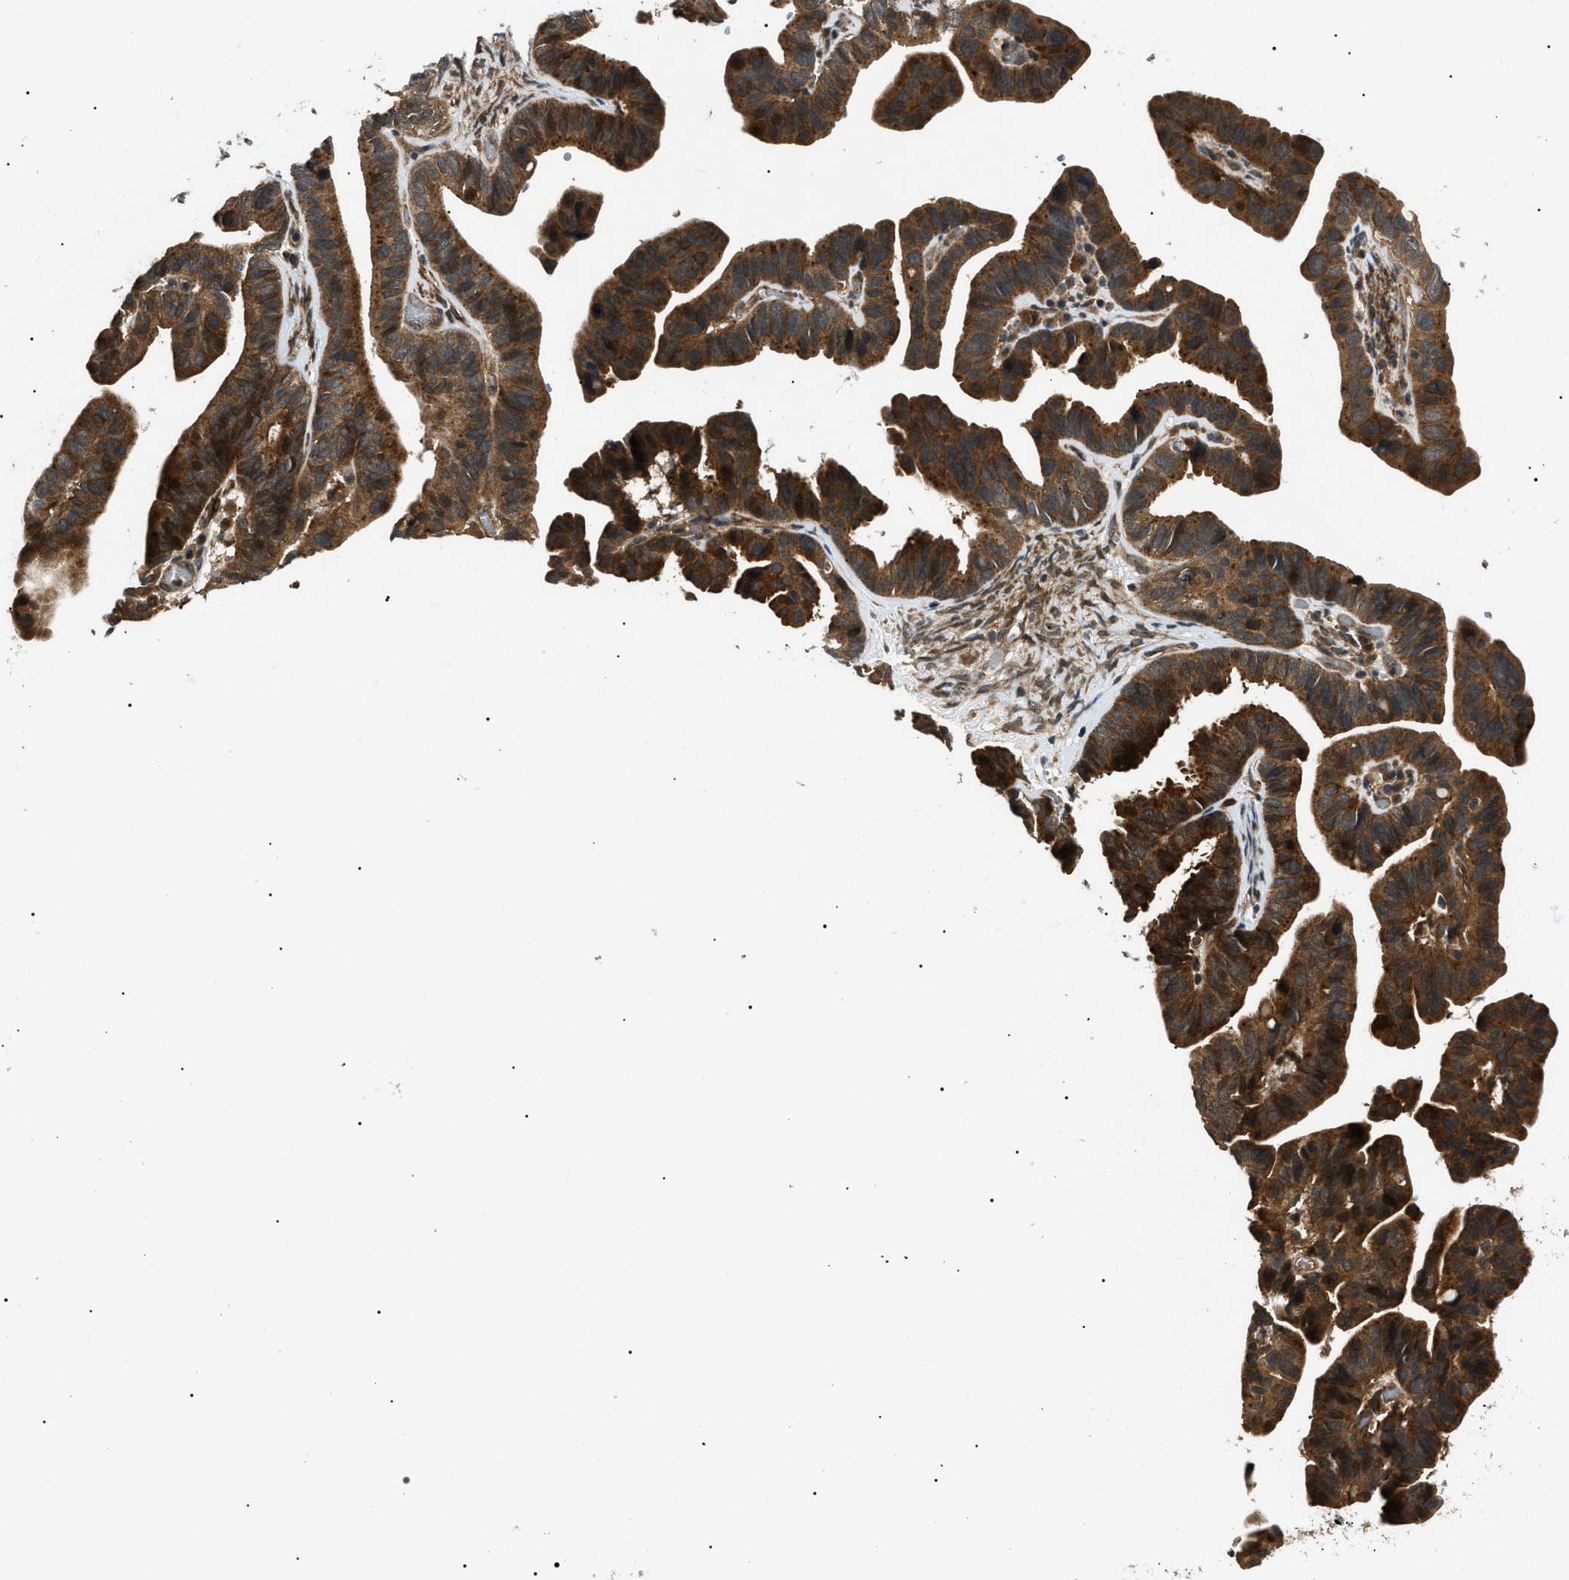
{"staining": {"intensity": "strong", "quantity": ">75%", "location": "cytoplasmic/membranous"}, "tissue": "ovarian cancer", "cell_type": "Tumor cells", "image_type": "cancer", "snomed": [{"axis": "morphology", "description": "Cystadenocarcinoma, serous, NOS"}, {"axis": "topography", "description": "Ovary"}], "caption": "This is an image of IHC staining of ovarian cancer (serous cystadenocarcinoma), which shows strong staining in the cytoplasmic/membranous of tumor cells.", "gene": "ATP6AP1", "patient": {"sex": "female", "age": 56}}